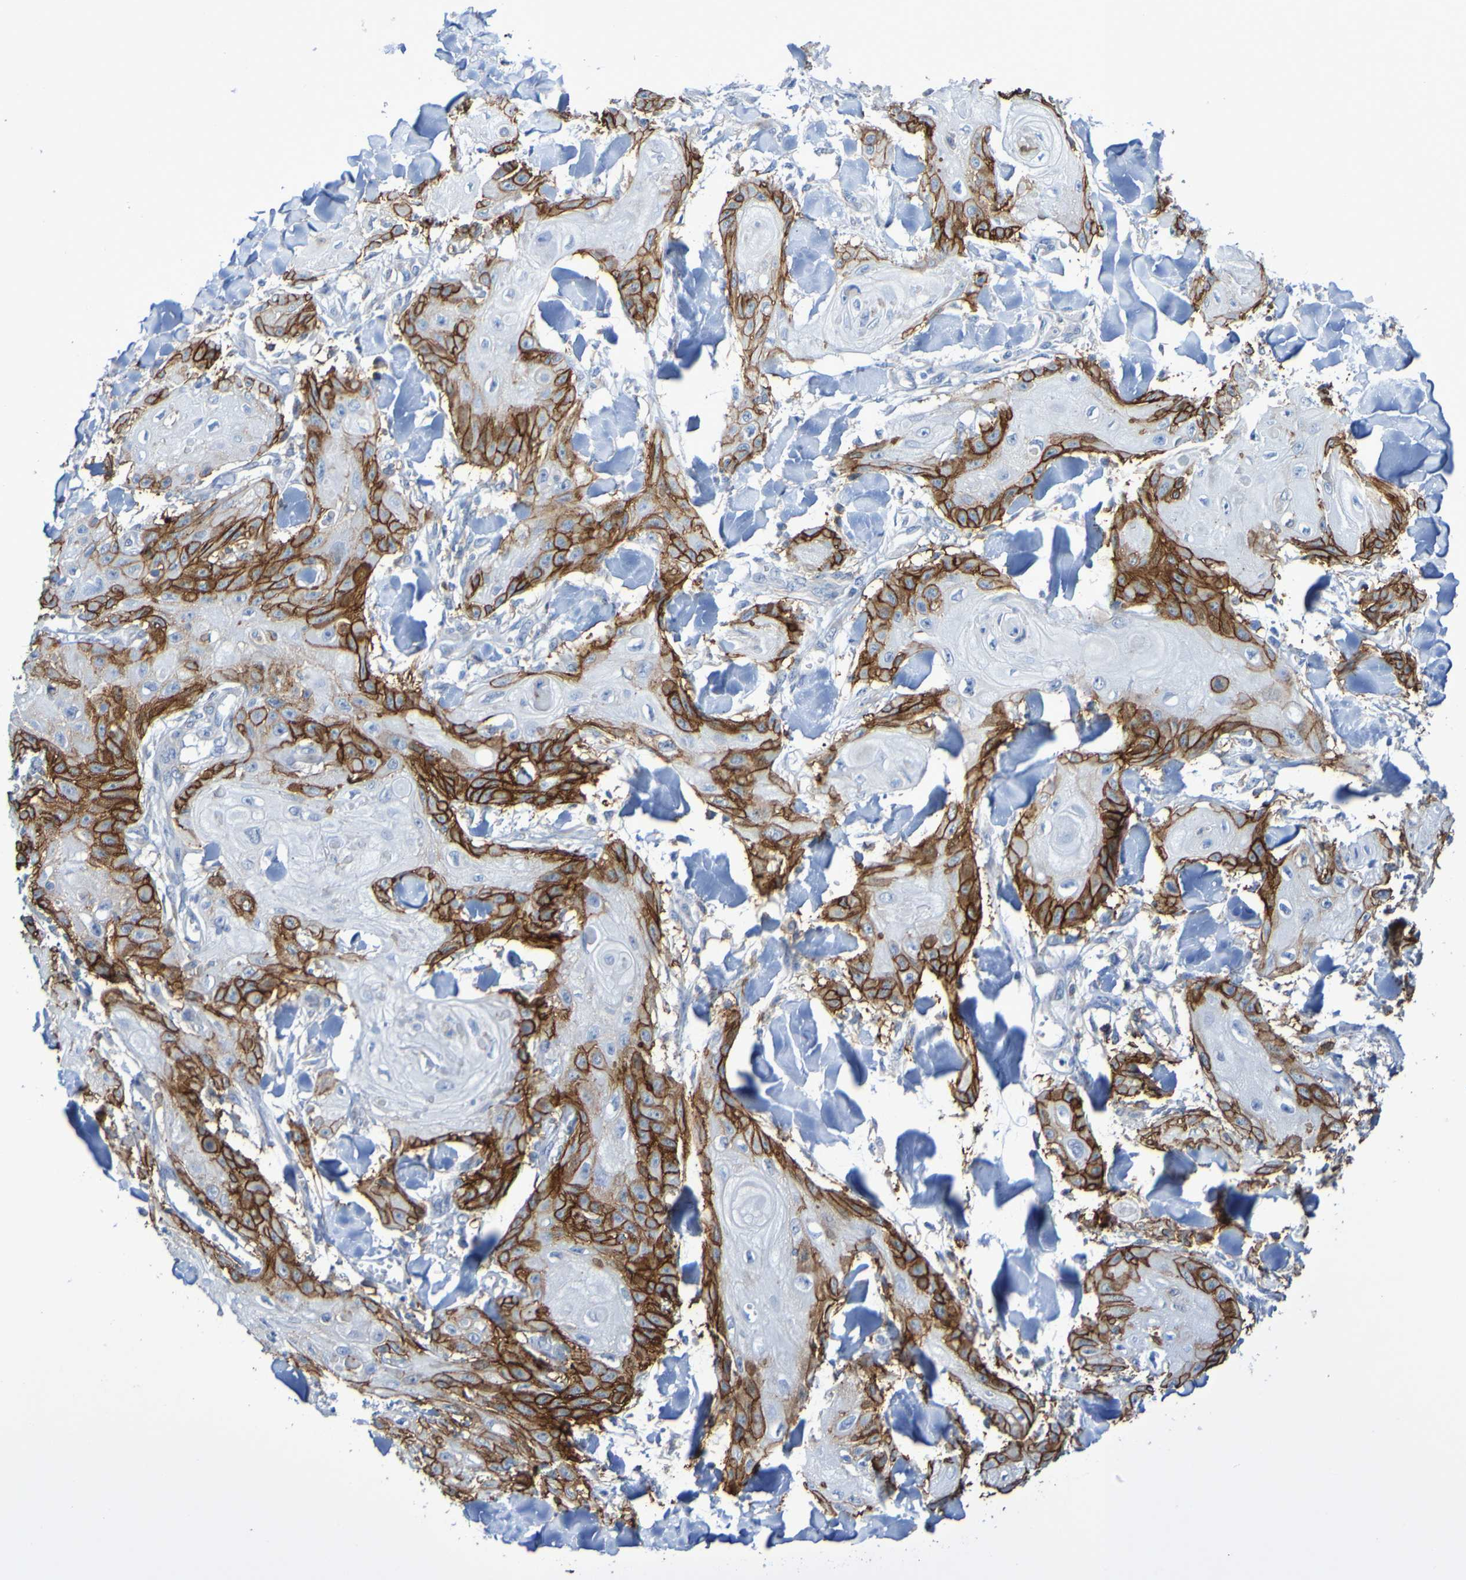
{"staining": {"intensity": "strong", "quantity": "25%-75%", "location": "cytoplasmic/membranous"}, "tissue": "skin cancer", "cell_type": "Tumor cells", "image_type": "cancer", "snomed": [{"axis": "morphology", "description": "Squamous cell carcinoma, NOS"}, {"axis": "topography", "description": "Skin"}], "caption": "High-magnification brightfield microscopy of skin cancer stained with DAB (3,3'-diaminobenzidine) (brown) and counterstained with hematoxylin (blue). tumor cells exhibit strong cytoplasmic/membranous expression is appreciated in about25%-75% of cells.", "gene": "SLC3A2", "patient": {"sex": "male", "age": 74}}